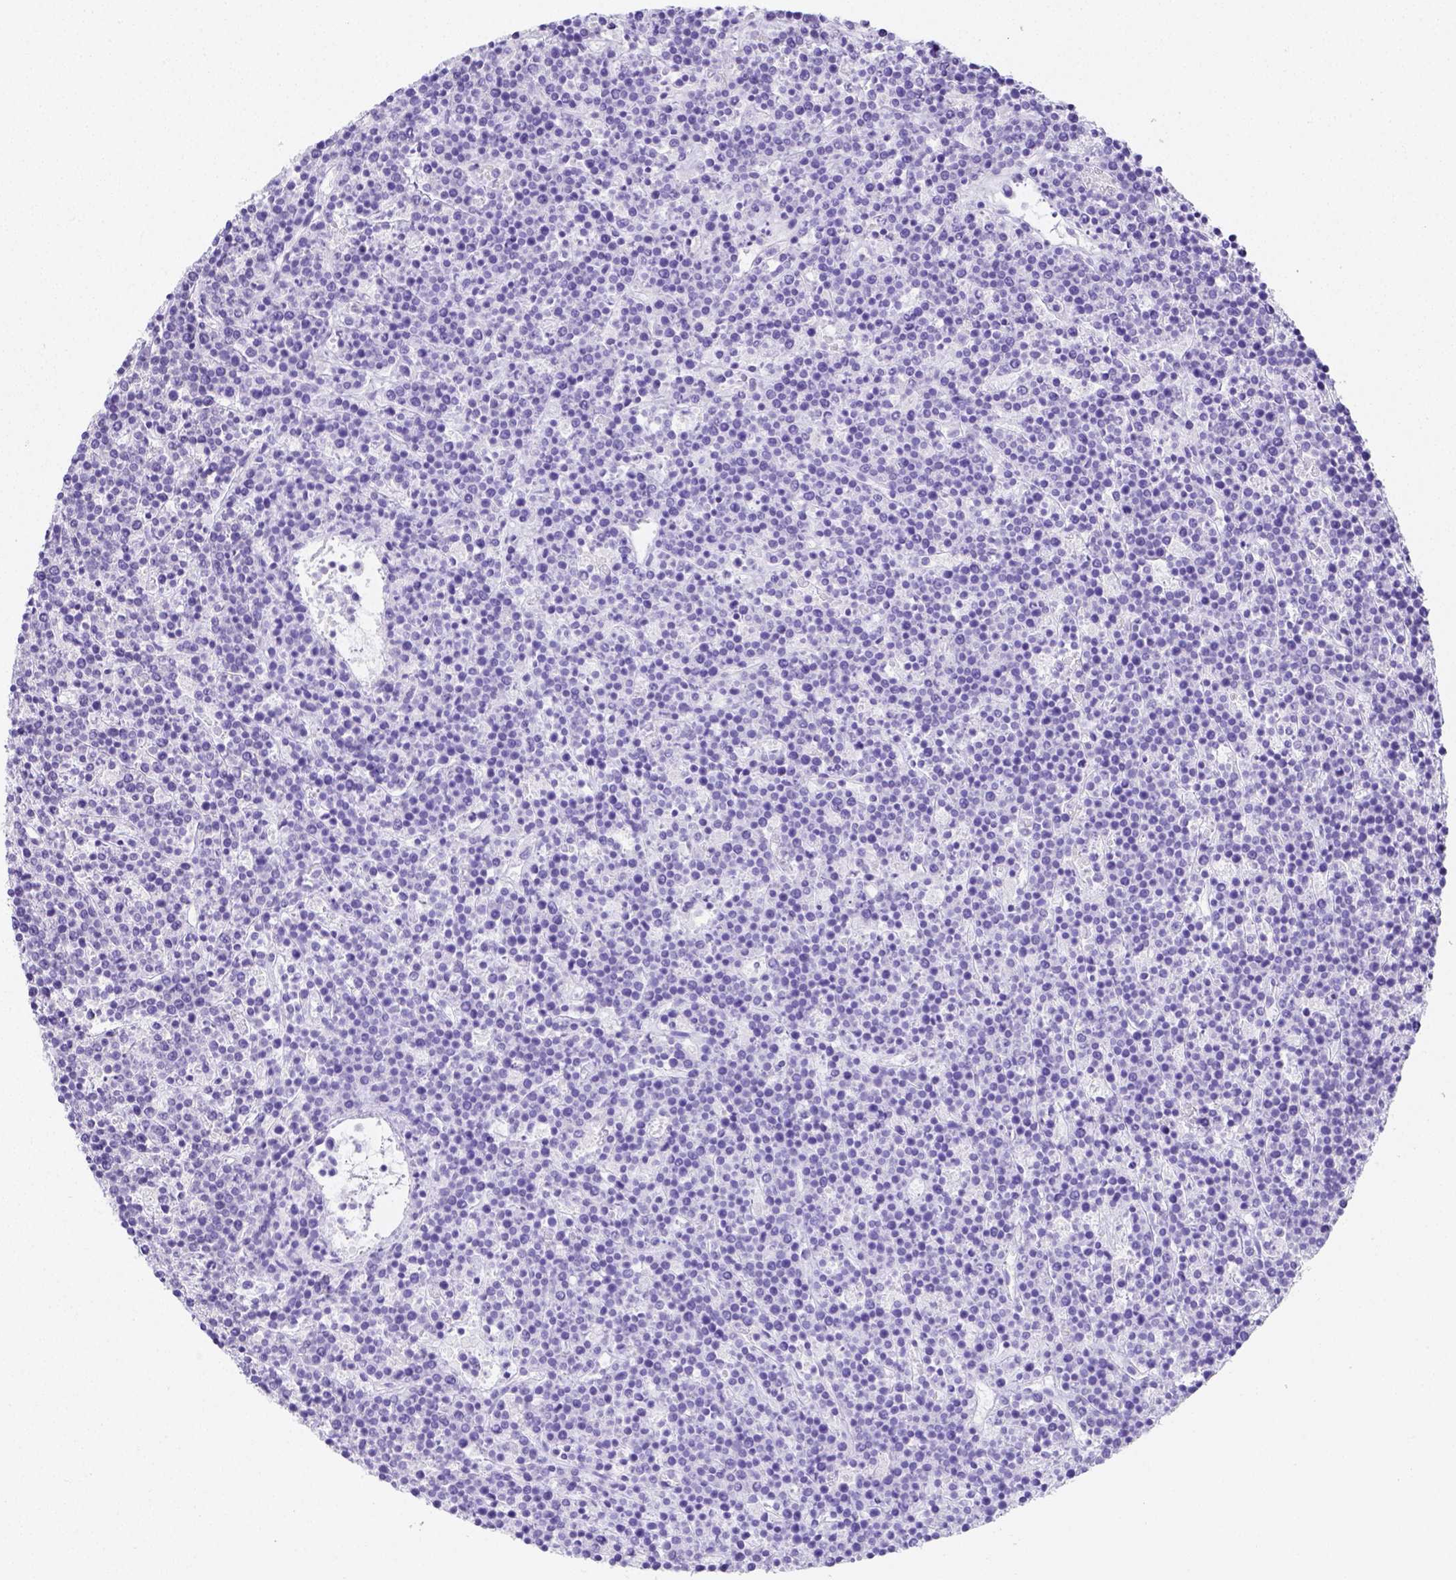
{"staining": {"intensity": "negative", "quantity": "none", "location": "none"}, "tissue": "lymphoma", "cell_type": "Tumor cells", "image_type": "cancer", "snomed": [{"axis": "morphology", "description": "Malignant lymphoma, non-Hodgkin's type, High grade"}, {"axis": "topography", "description": "Ovary"}], "caption": "IHC photomicrograph of human lymphoma stained for a protein (brown), which exhibits no staining in tumor cells. The staining was performed using DAB (3,3'-diaminobenzidine) to visualize the protein expression in brown, while the nuclei were stained in blue with hematoxylin (Magnification: 20x).", "gene": "ARHGAP36", "patient": {"sex": "female", "age": 56}}